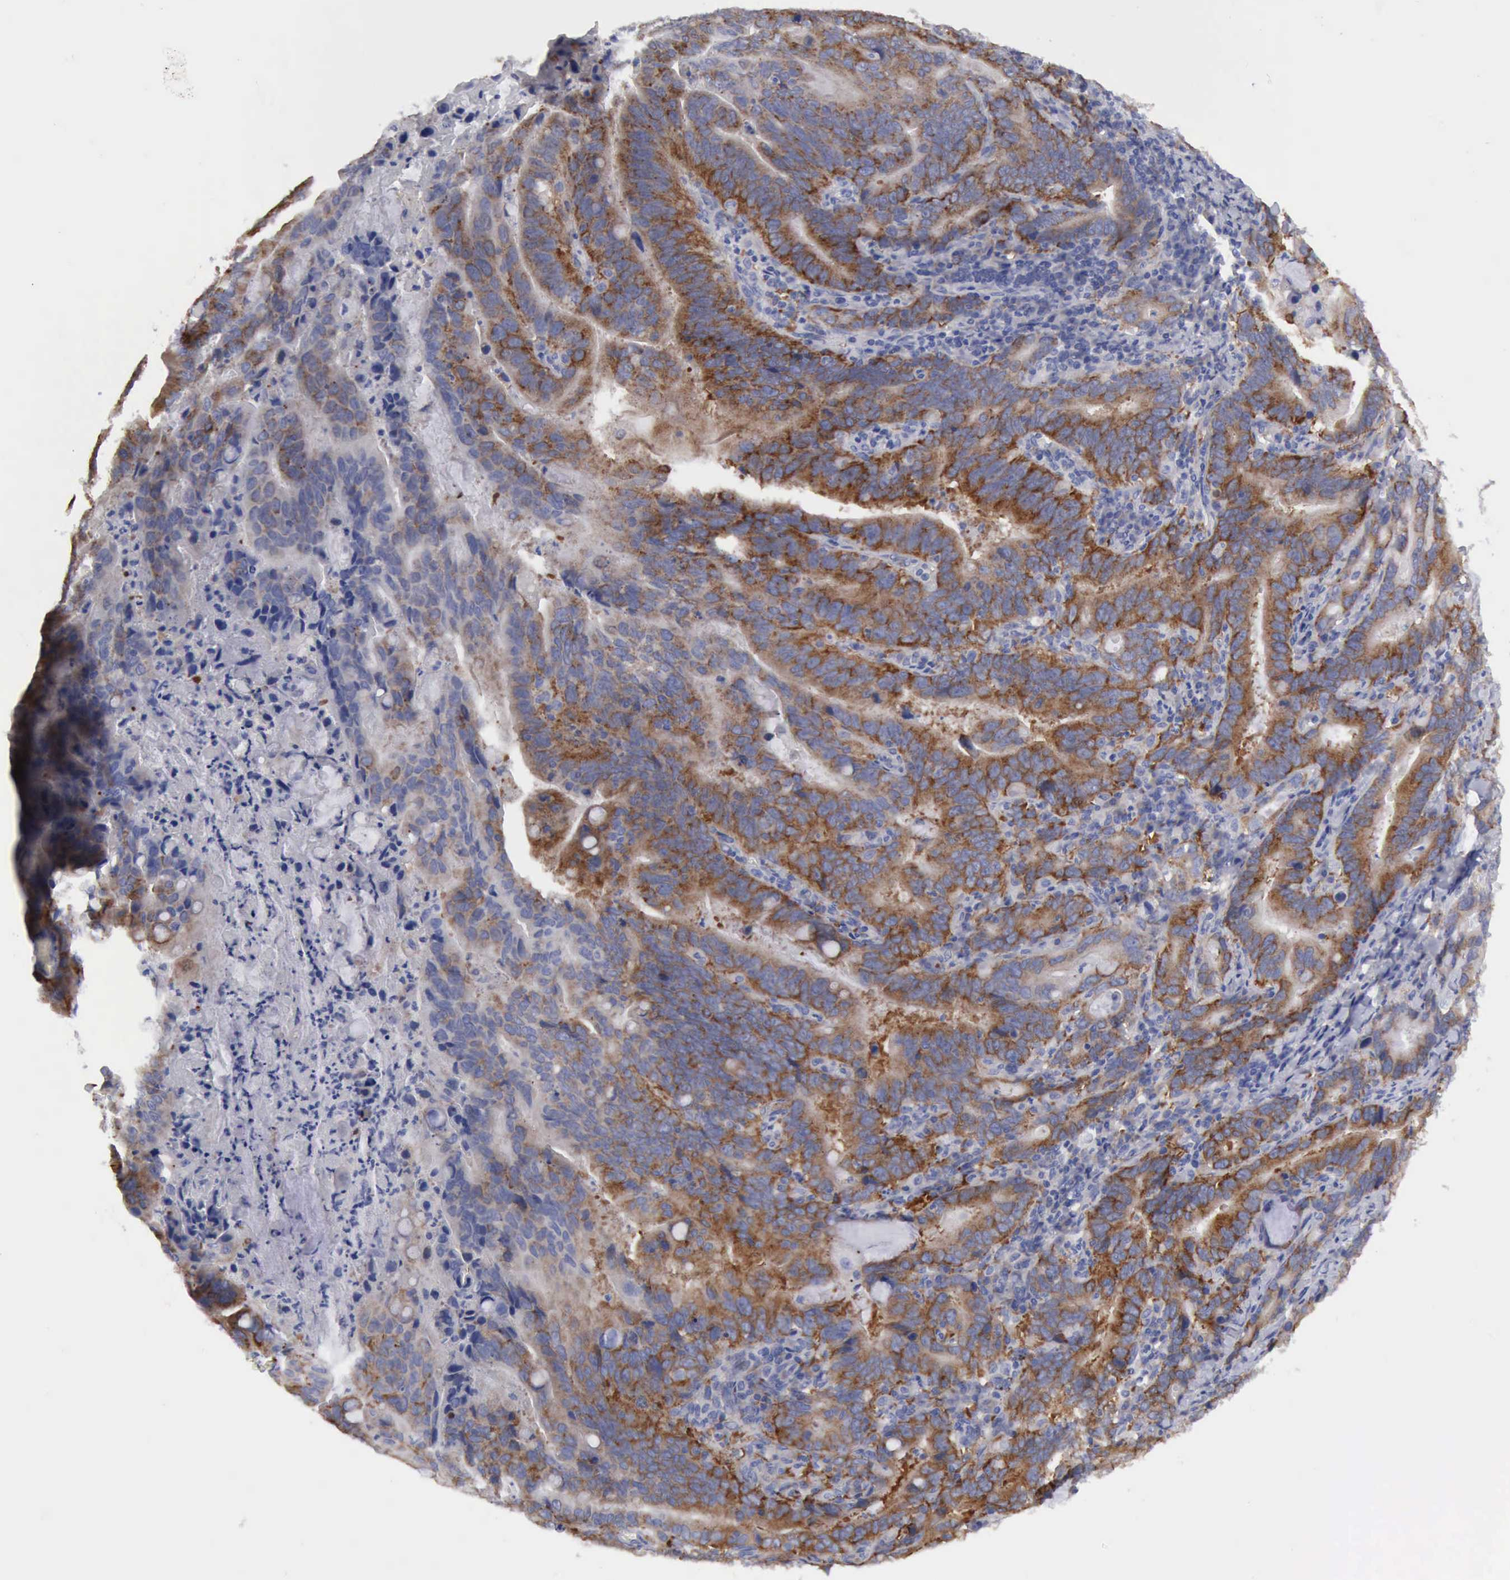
{"staining": {"intensity": "strong", "quantity": ">75%", "location": "cytoplasmic/membranous"}, "tissue": "stomach cancer", "cell_type": "Tumor cells", "image_type": "cancer", "snomed": [{"axis": "morphology", "description": "Adenocarcinoma, NOS"}, {"axis": "topography", "description": "Stomach, upper"}], "caption": "Immunohistochemistry (DAB) staining of human stomach cancer reveals strong cytoplasmic/membranous protein staining in about >75% of tumor cells.", "gene": "TXLNG", "patient": {"sex": "male", "age": 63}}